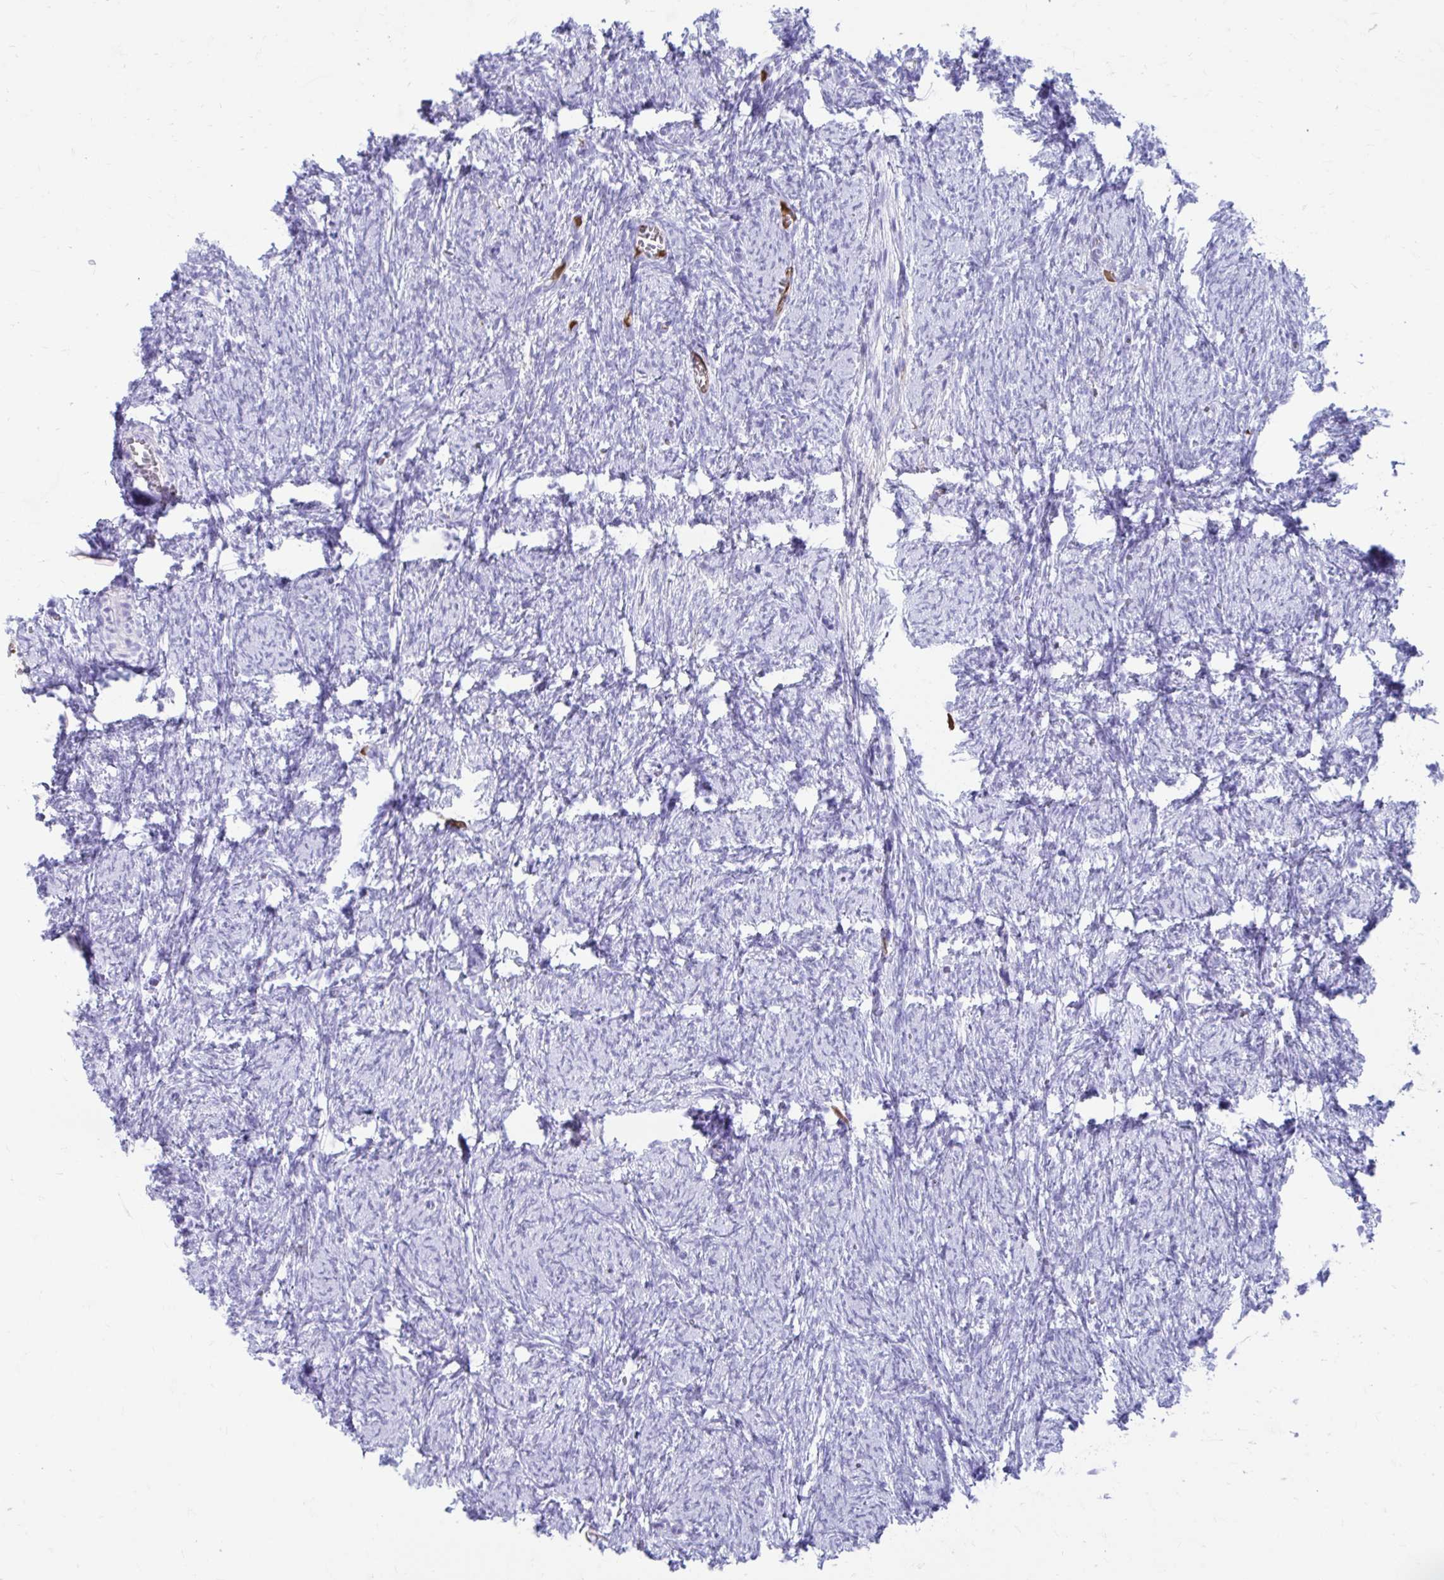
{"staining": {"intensity": "negative", "quantity": "none", "location": "none"}, "tissue": "ovary", "cell_type": "Follicle cells", "image_type": "normal", "snomed": [{"axis": "morphology", "description": "Normal tissue, NOS"}, {"axis": "topography", "description": "Ovary"}], "caption": "IHC micrograph of benign ovary: human ovary stained with DAB (3,3'-diaminobenzidine) shows no significant protein positivity in follicle cells.", "gene": "SMIM9", "patient": {"sex": "female", "age": 41}}